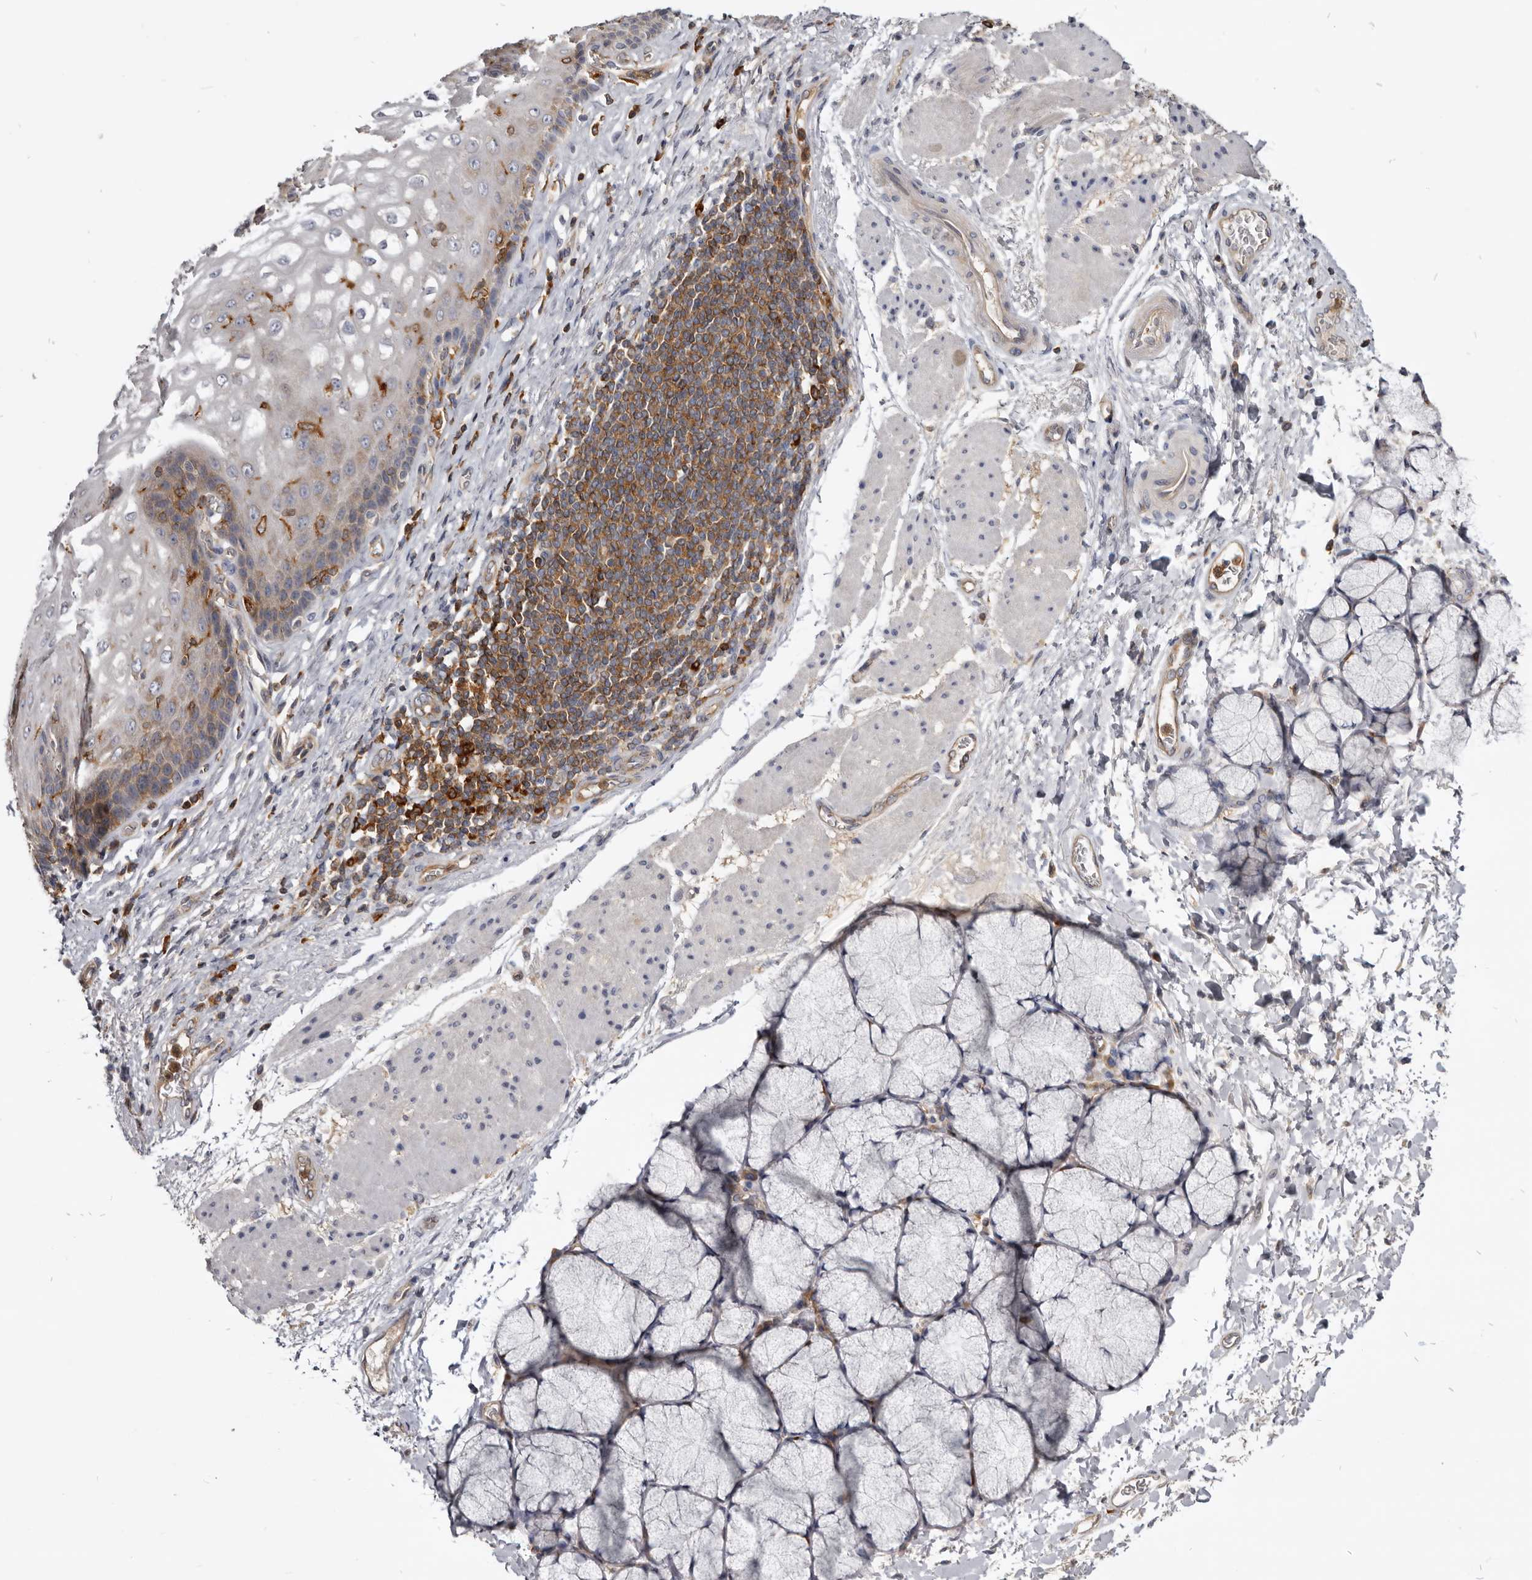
{"staining": {"intensity": "weak", "quantity": "25%-75%", "location": "cytoplasmic/membranous"}, "tissue": "esophagus", "cell_type": "Squamous epithelial cells", "image_type": "normal", "snomed": [{"axis": "morphology", "description": "Normal tissue, NOS"}, {"axis": "topography", "description": "Esophagus"}], "caption": "Protein staining by immunohistochemistry demonstrates weak cytoplasmic/membranous positivity in about 25%-75% of squamous epithelial cells in unremarkable esophagus.", "gene": "CBL", "patient": {"sex": "male", "age": 54}}